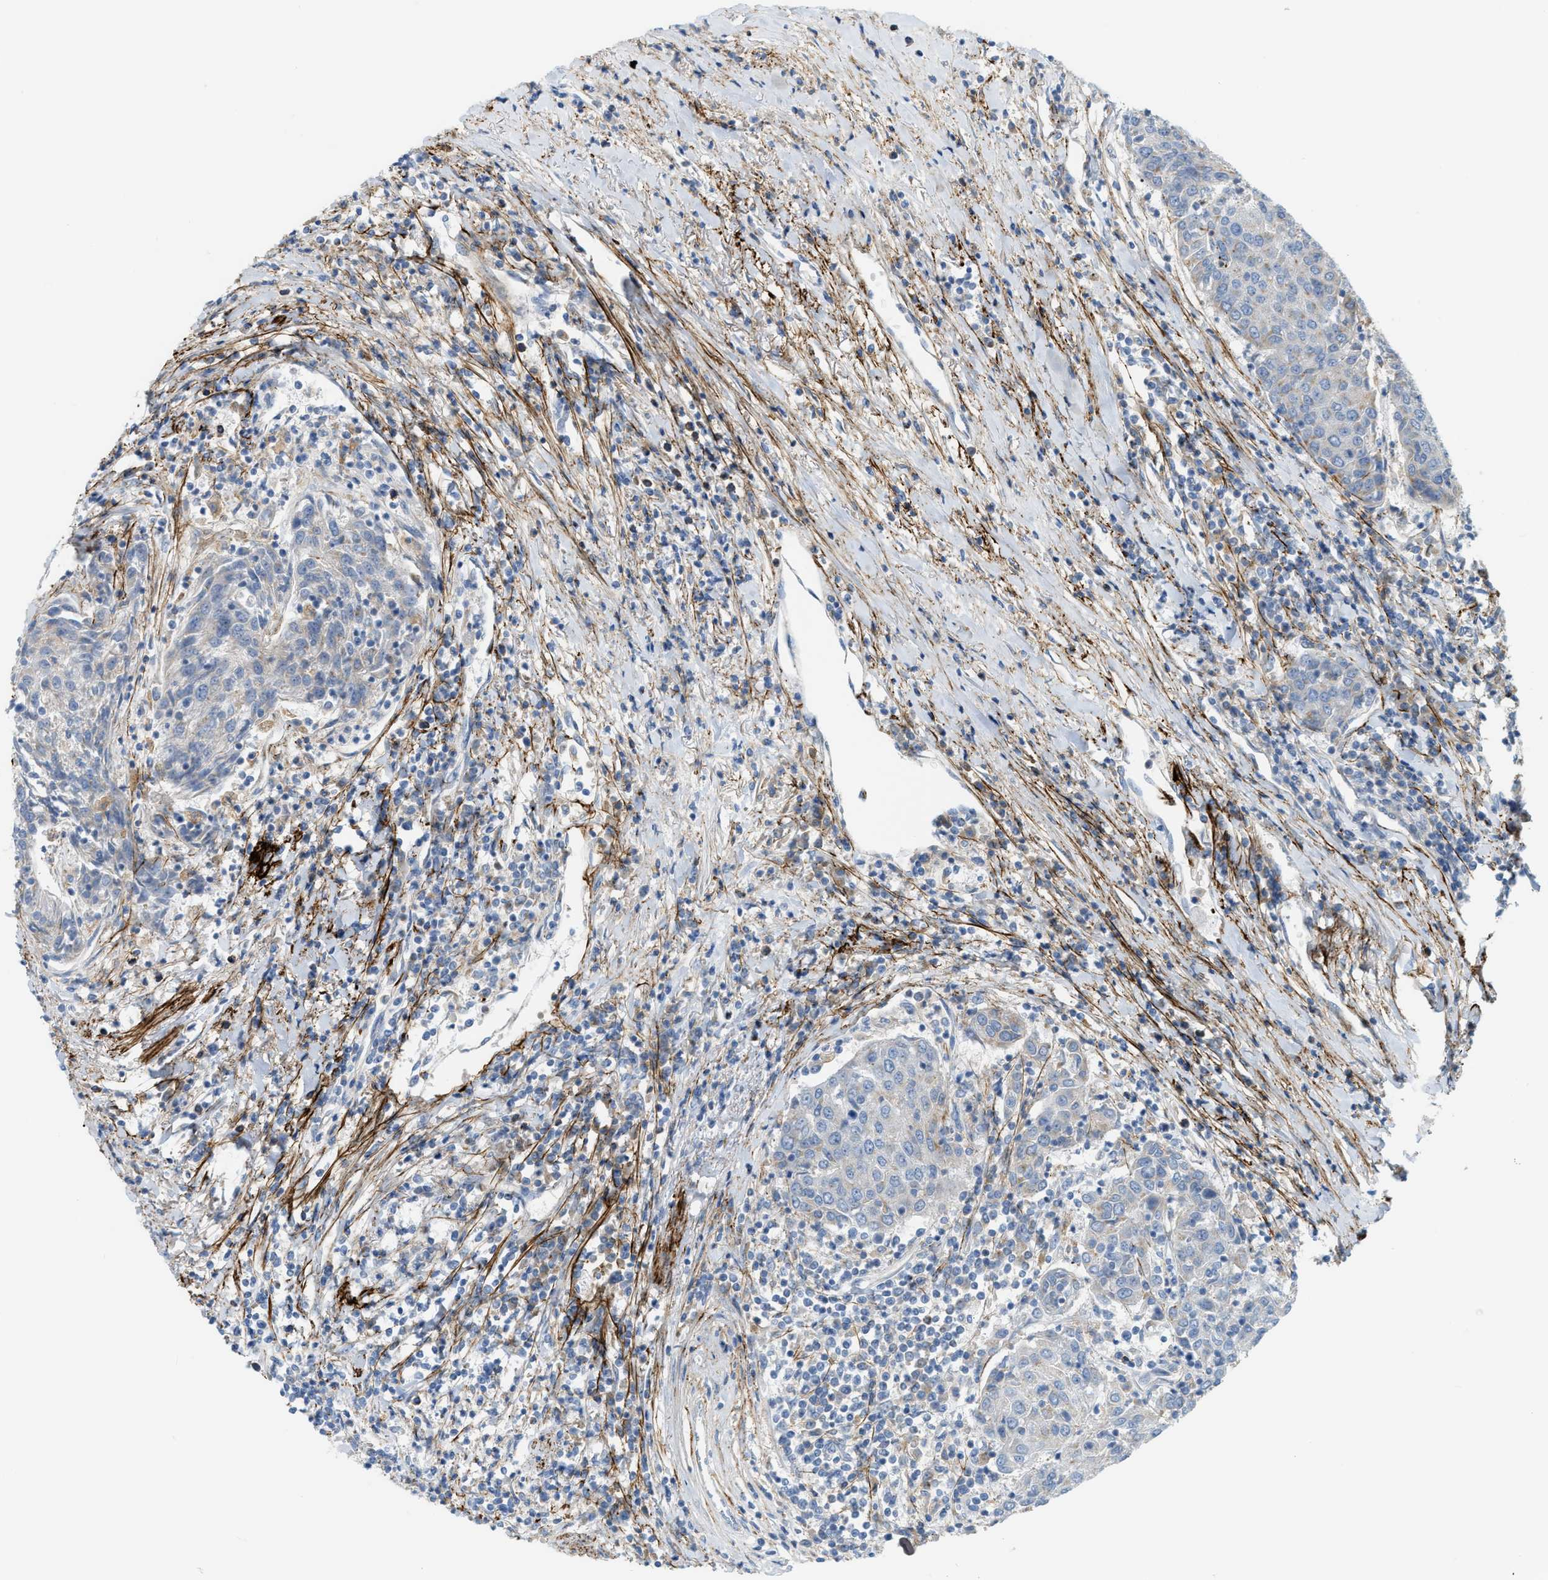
{"staining": {"intensity": "weak", "quantity": "<25%", "location": "cytoplasmic/membranous"}, "tissue": "urothelial cancer", "cell_type": "Tumor cells", "image_type": "cancer", "snomed": [{"axis": "morphology", "description": "Urothelial carcinoma, High grade"}, {"axis": "topography", "description": "Urinary bladder"}], "caption": "Photomicrograph shows no protein expression in tumor cells of high-grade urothelial carcinoma tissue. Nuclei are stained in blue.", "gene": "LMBRD1", "patient": {"sex": "female", "age": 85}}